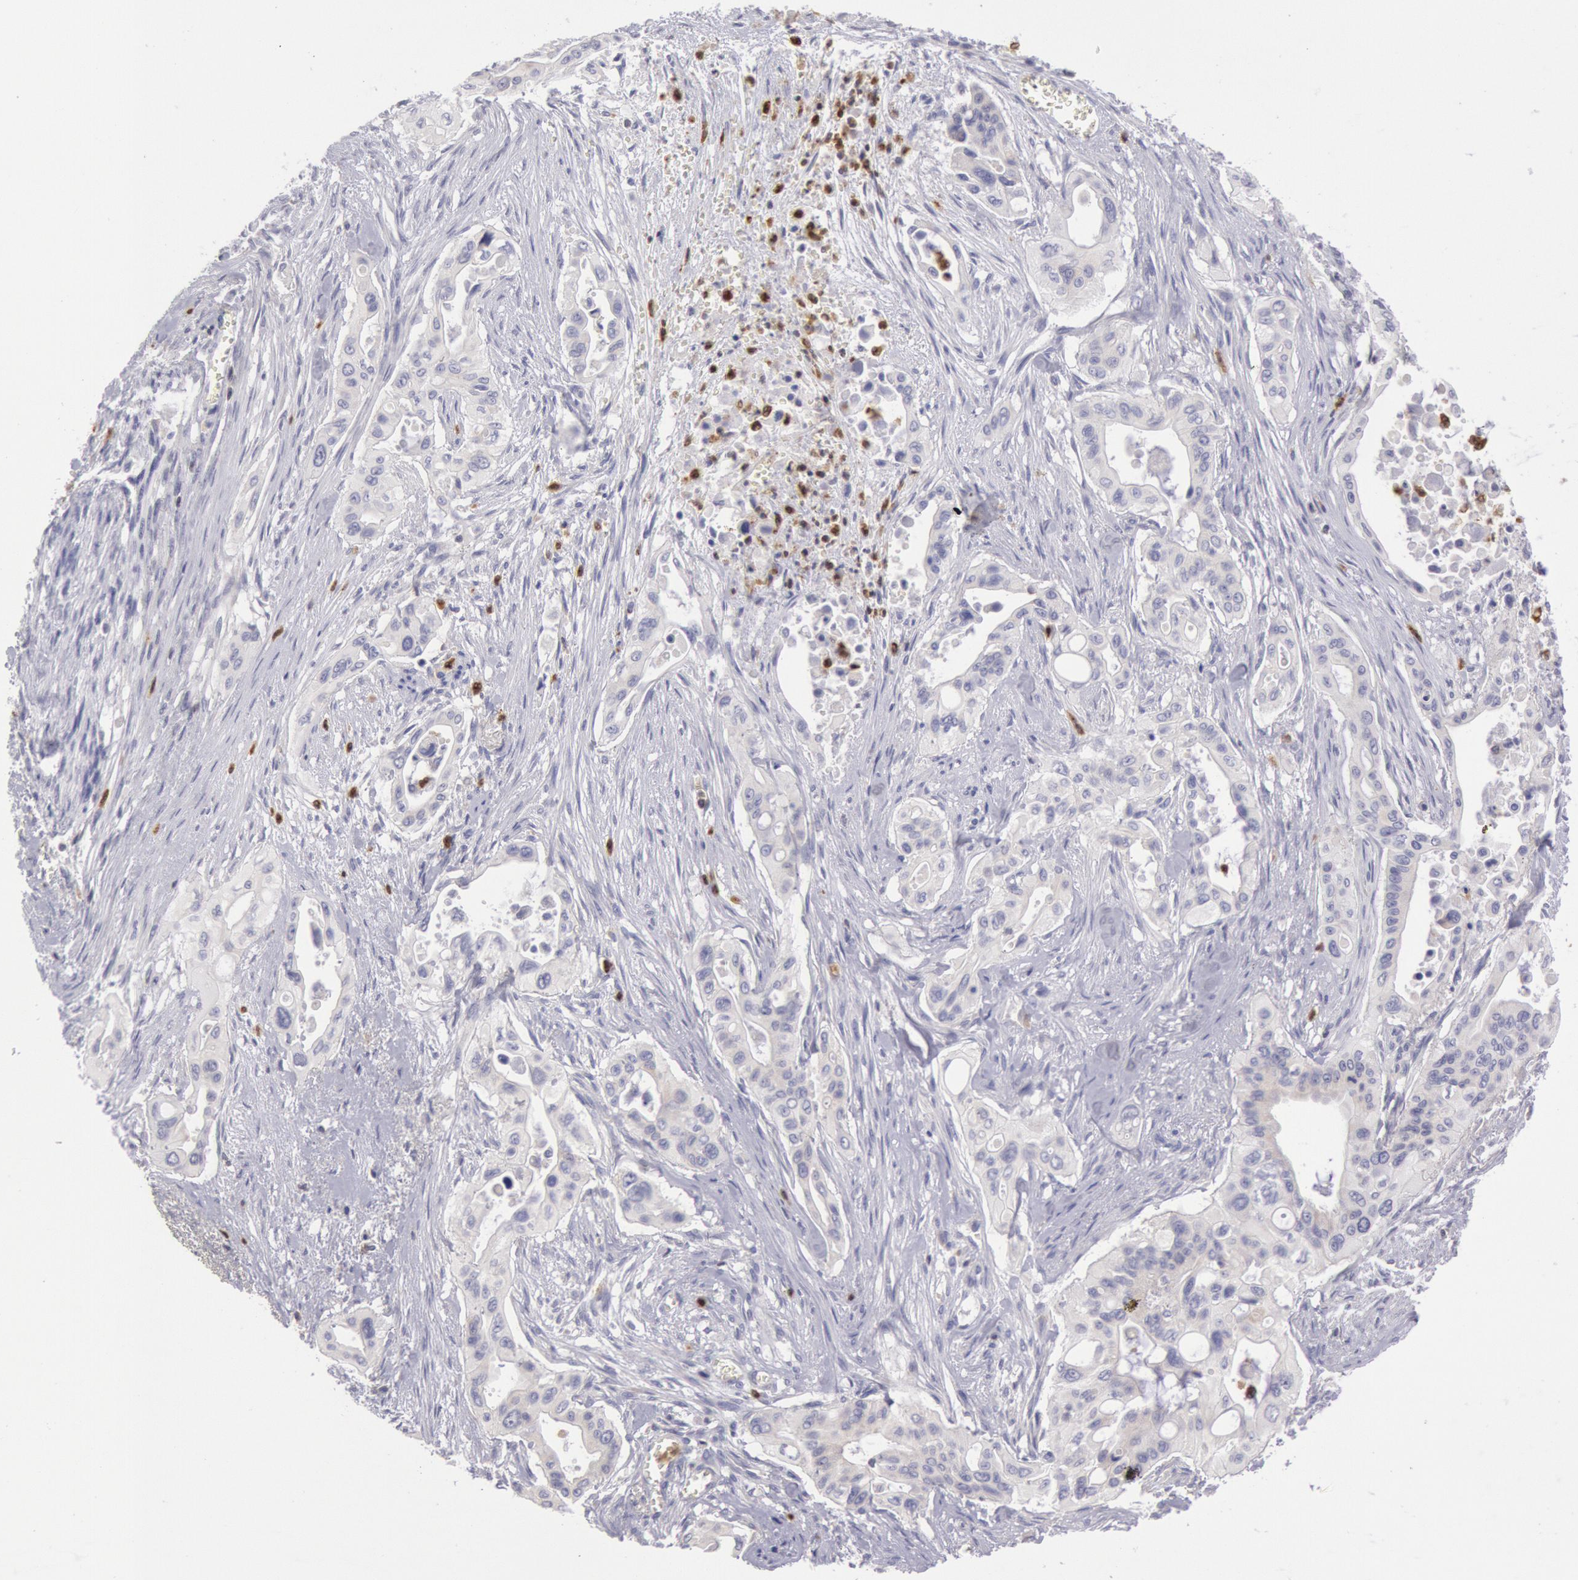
{"staining": {"intensity": "negative", "quantity": "none", "location": "none"}, "tissue": "pancreatic cancer", "cell_type": "Tumor cells", "image_type": "cancer", "snomed": [{"axis": "morphology", "description": "Adenocarcinoma, NOS"}, {"axis": "topography", "description": "Pancreas"}], "caption": "Pancreatic cancer (adenocarcinoma) stained for a protein using immunohistochemistry displays no positivity tumor cells.", "gene": "RAB27A", "patient": {"sex": "male", "age": 77}}